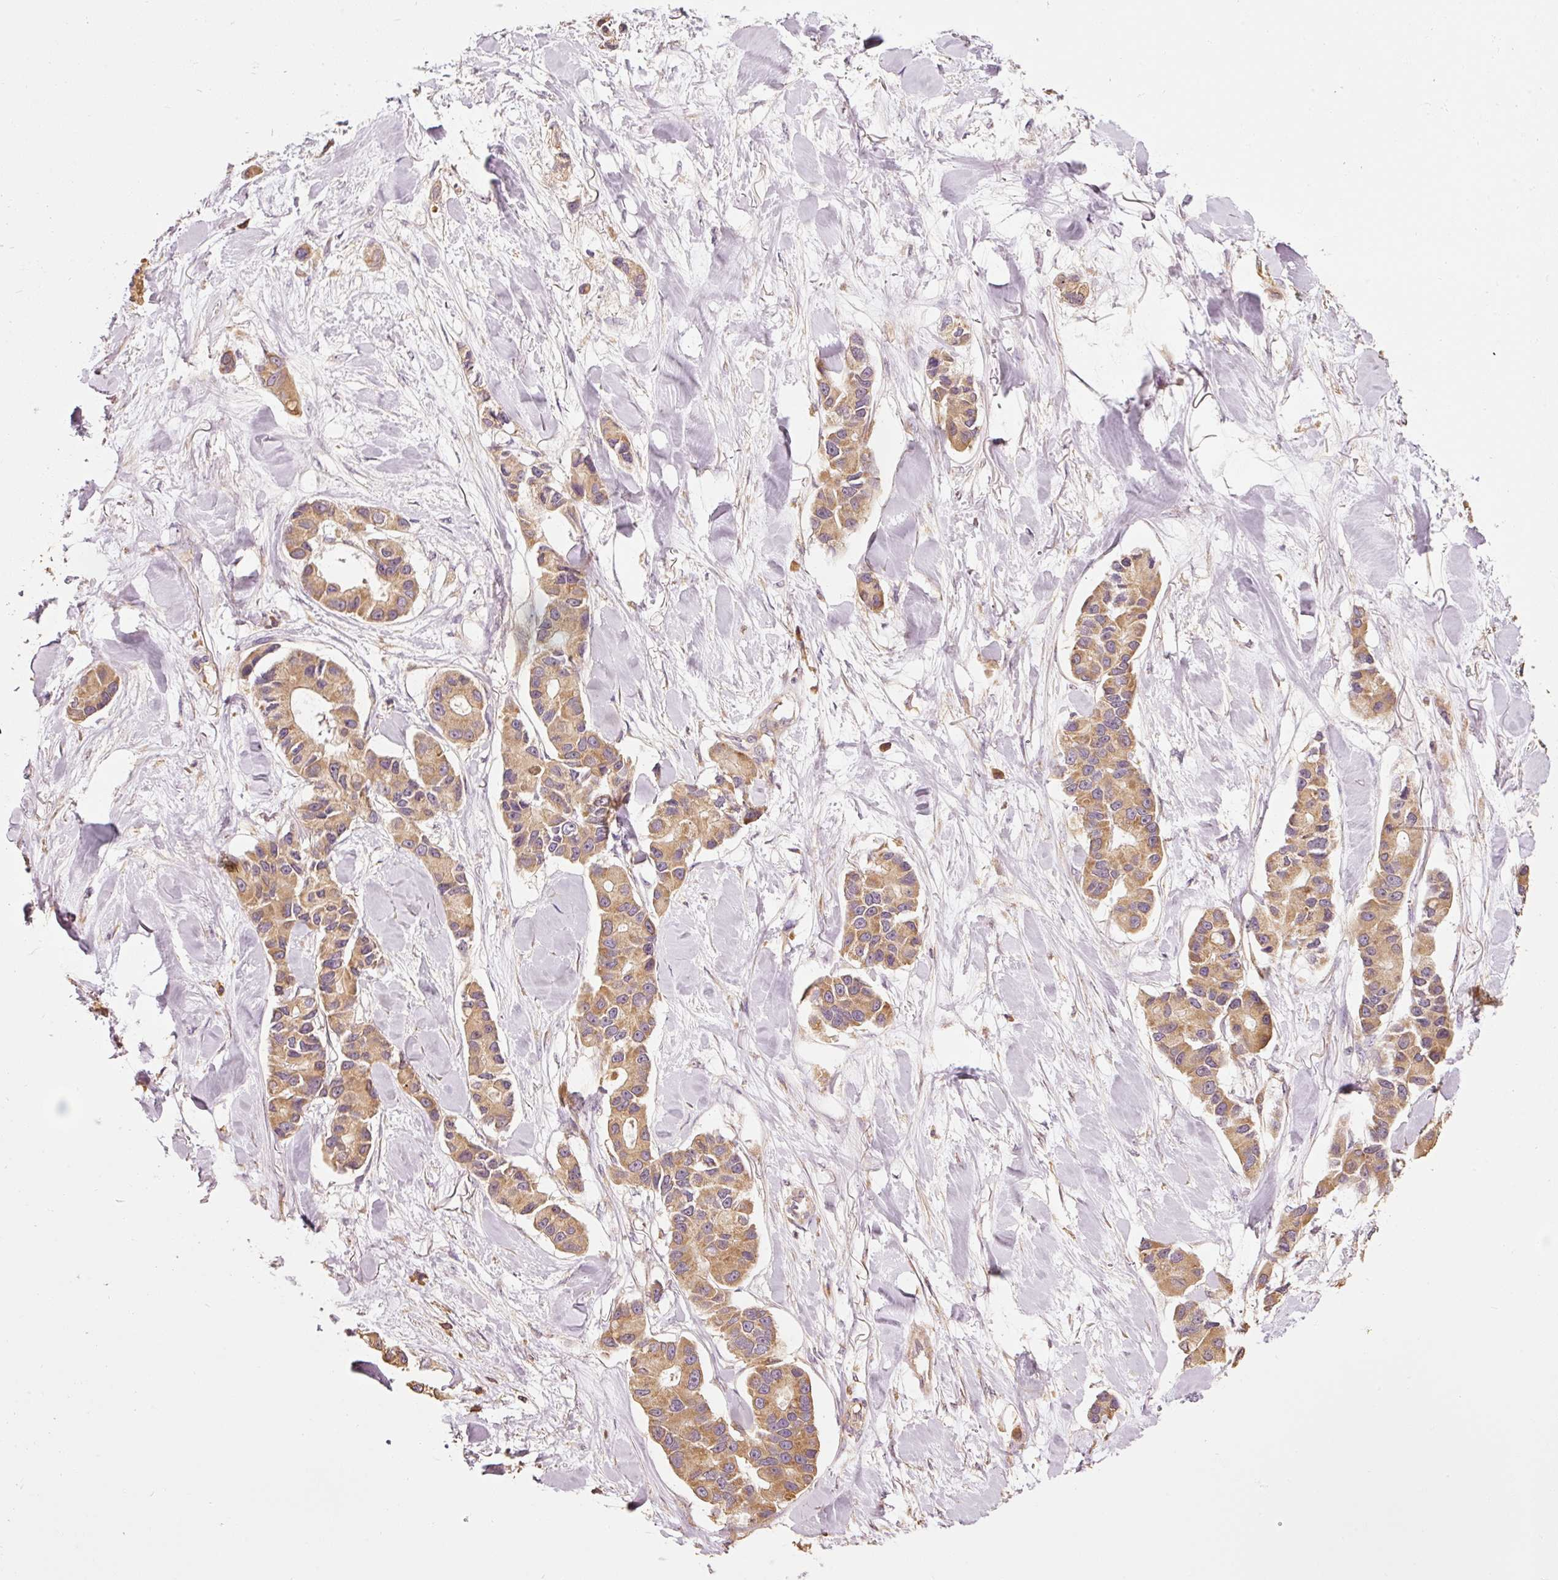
{"staining": {"intensity": "moderate", "quantity": ">75%", "location": "cytoplasmic/membranous"}, "tissue": "lung cancer", "cell_type": "Tumor cells", "image_type": "cancer", "snomed": [{"axis": "morphology", "description": "Adenocarcinoma, NOS"}, {"axis": "topography", "description": "Lung"}], "caption": "Protein expression analysis of human lung adenocarcinoma reveals moderate cytoplasmic/membranous staining in approximately >75% of tumor cells.", "gene": "EFHC1", "patient": {"sex": "female", "age": 54}}